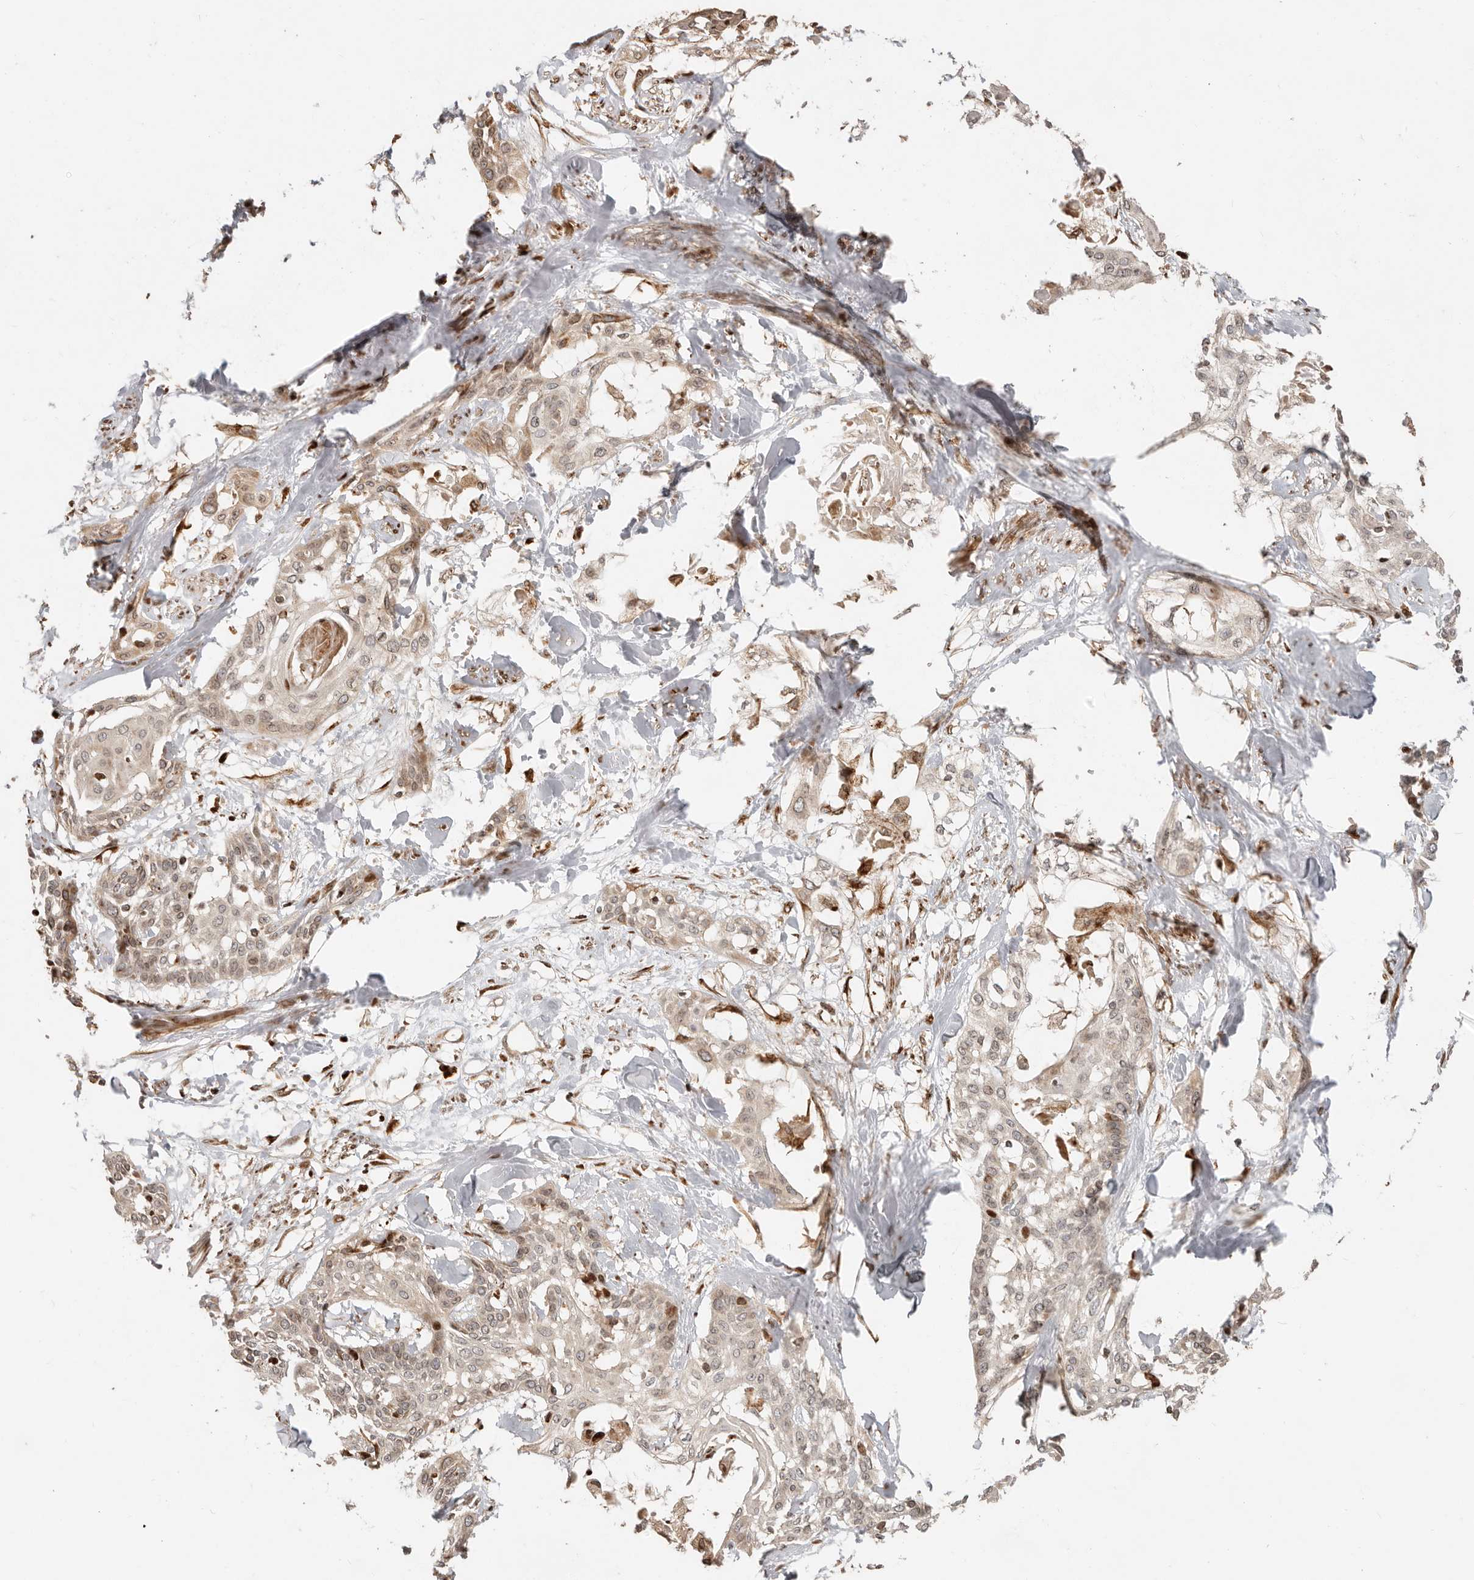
{"staining": {"intensity": "moderate", "quantity": "25%-75%", "location": "cytoplasmic/membranous"}, "tissue": "cervical cancer", "cell_type": "Tumor cells", "image_type": "cancer", "snomed": [{"axis": "morphology", "description": "Squamous cell carcinoma, NOS"}, {"axis": "topography", "description": "Cervix"}], "caption": "This histopathology image exhibits IHC staining of human squamous cell carcinoma (cervical), with medium moderate cytoplasmic/membranous positivity in about 25%-75% of tumor cells.", "gene": "TRIM4", "patient": {"sex": "female", "age": 57}}